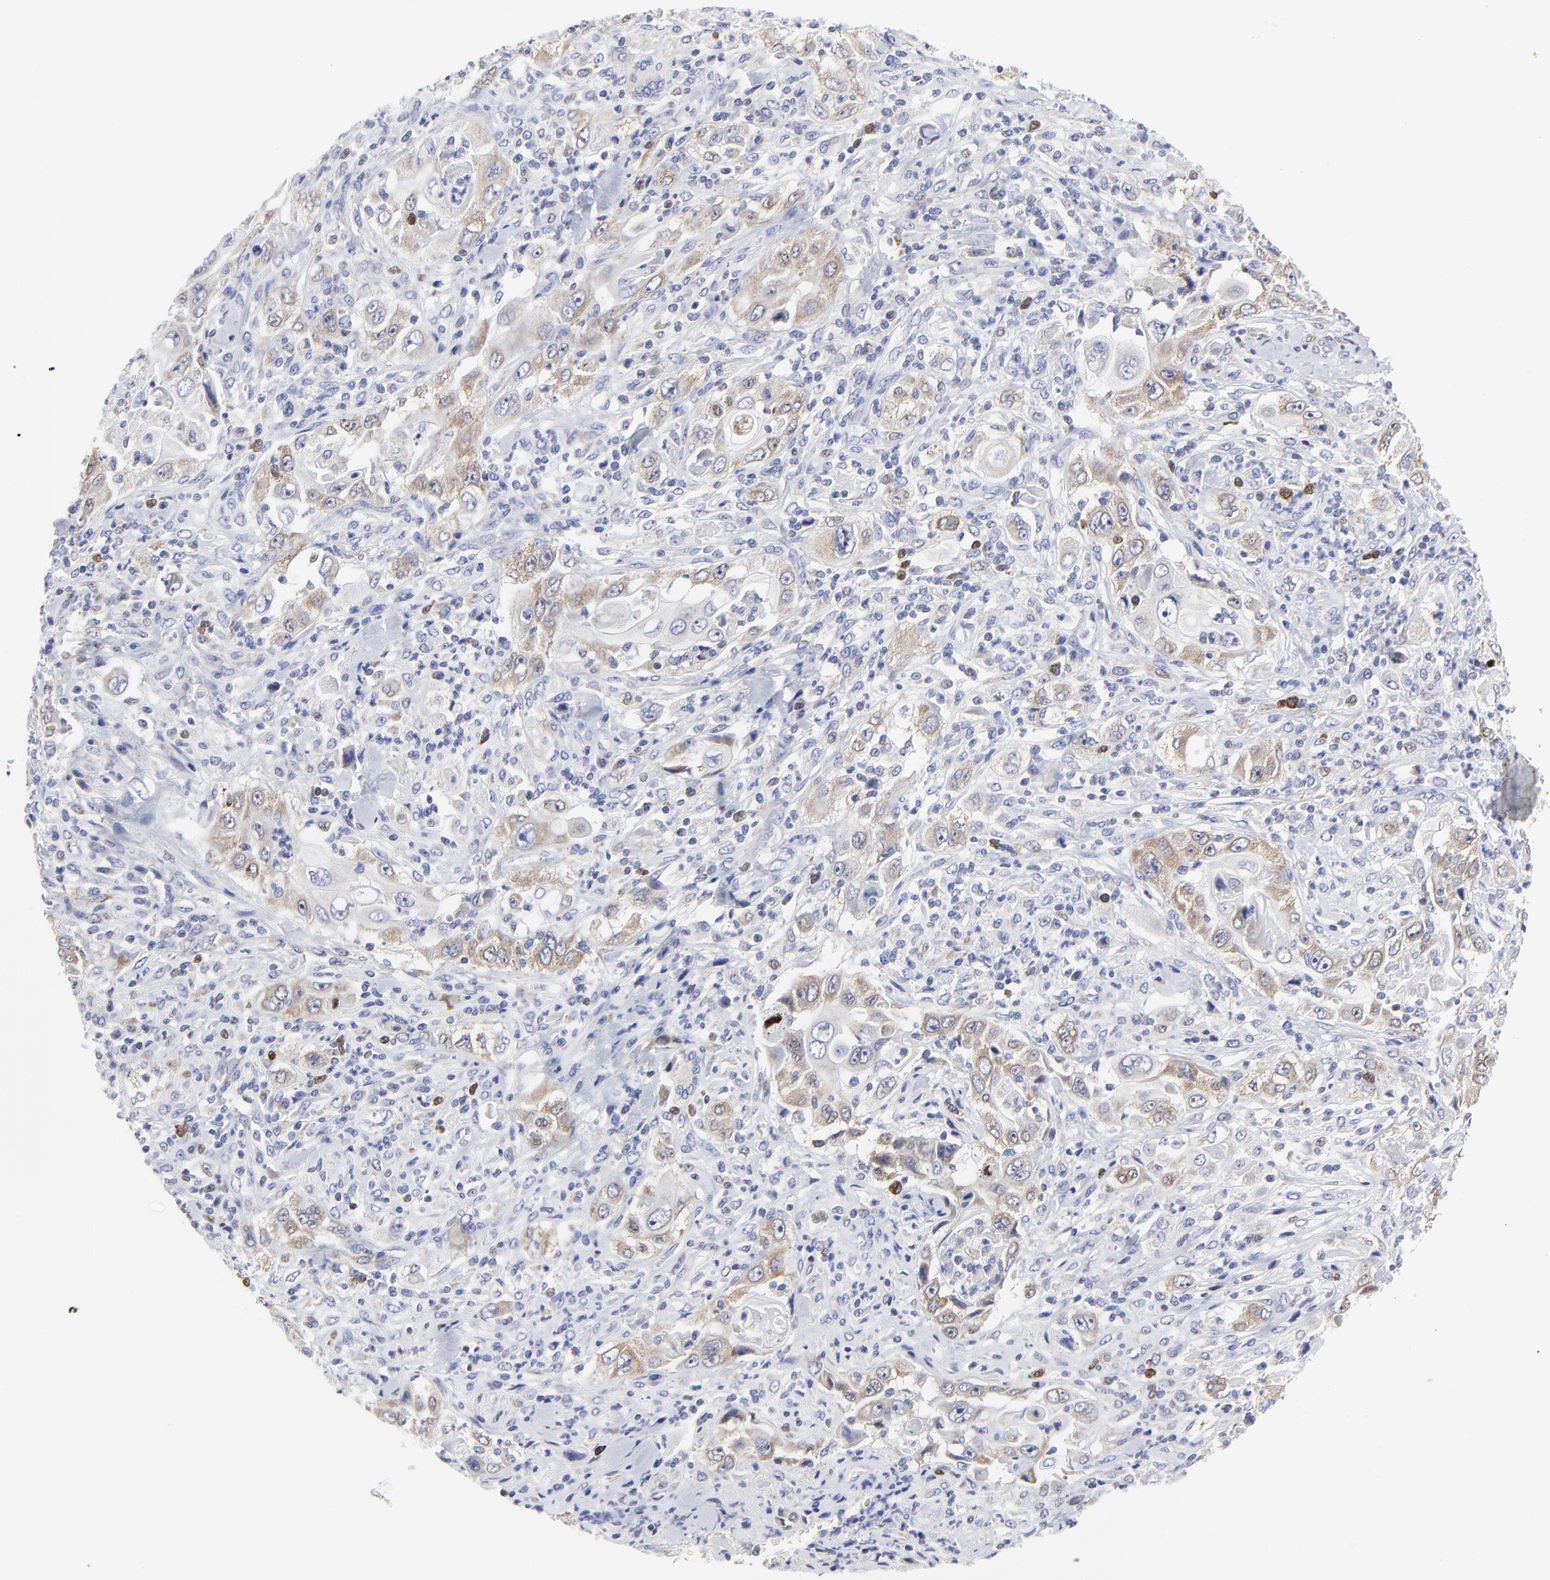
{"staining": {"intensity": "weak", "quantity": ">75%", "location": "cytoplasmic/membranous"}, "tissue": "pancreatic cancer", "cell_type": "Tumor cells", "image_type": "cancer", "snomed": [{"axis": "morphology", "description": "Adenocarcinoma, NOS"}, {"axis": "topography", "description": "Pancreas"}], "caption": "High-magnification brightfield microscopy of pancreatic cancer (adenocarcinoma) stained with DAB (brown) and counterstained with hematoxylin (blue). tumor cells exhibit weak cytoplasmic/membranous positivity is appreciated in approximately>75% of cells.", "gene": "NCAPH", "patient": {"sex": "male", "age": 70}}